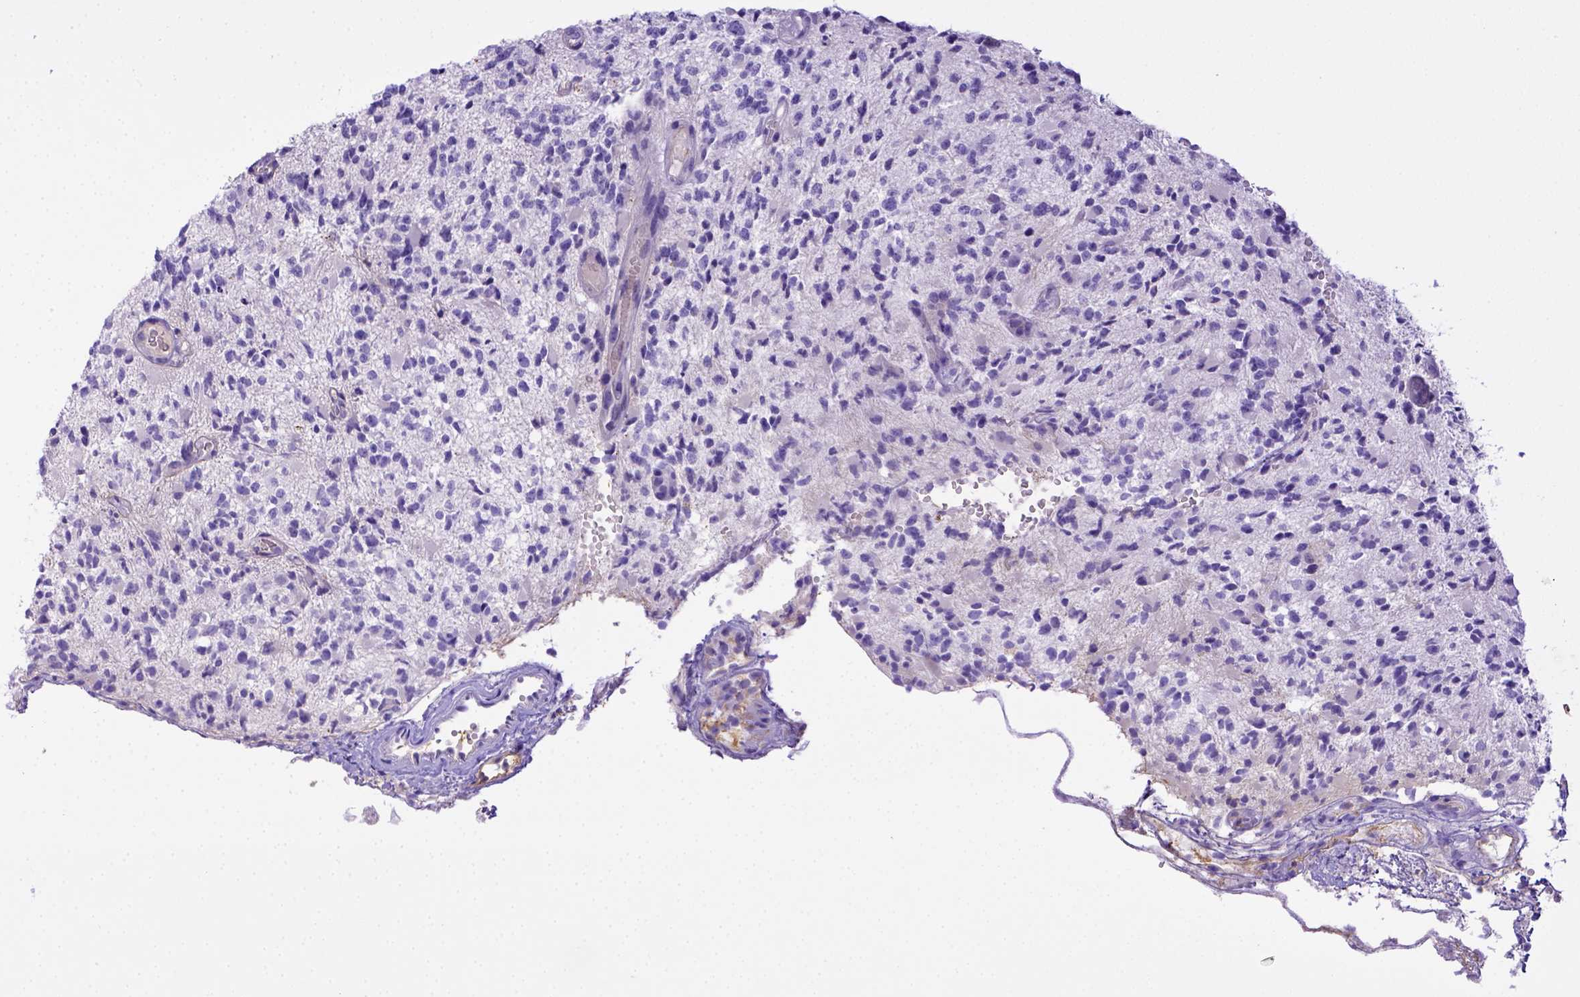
{"staining": {"intensity": "negative", "quantity": "none", "location": "none"}, "tissue": "glioma", "cell_type": "Tumor cells", "image_type": "cancer", "snomed": [{"axis": "morphology", "description": "Glioma, malignant, High grade"}, {"axis": "topography", "description": "Brain"}], "caption": "IHC histopathology image of glioma stained for a protein (brown), which demonstrates no expression in tumor cells.", "gene": "LRRC18", "patient": {"sex": "female", "age": 63}}